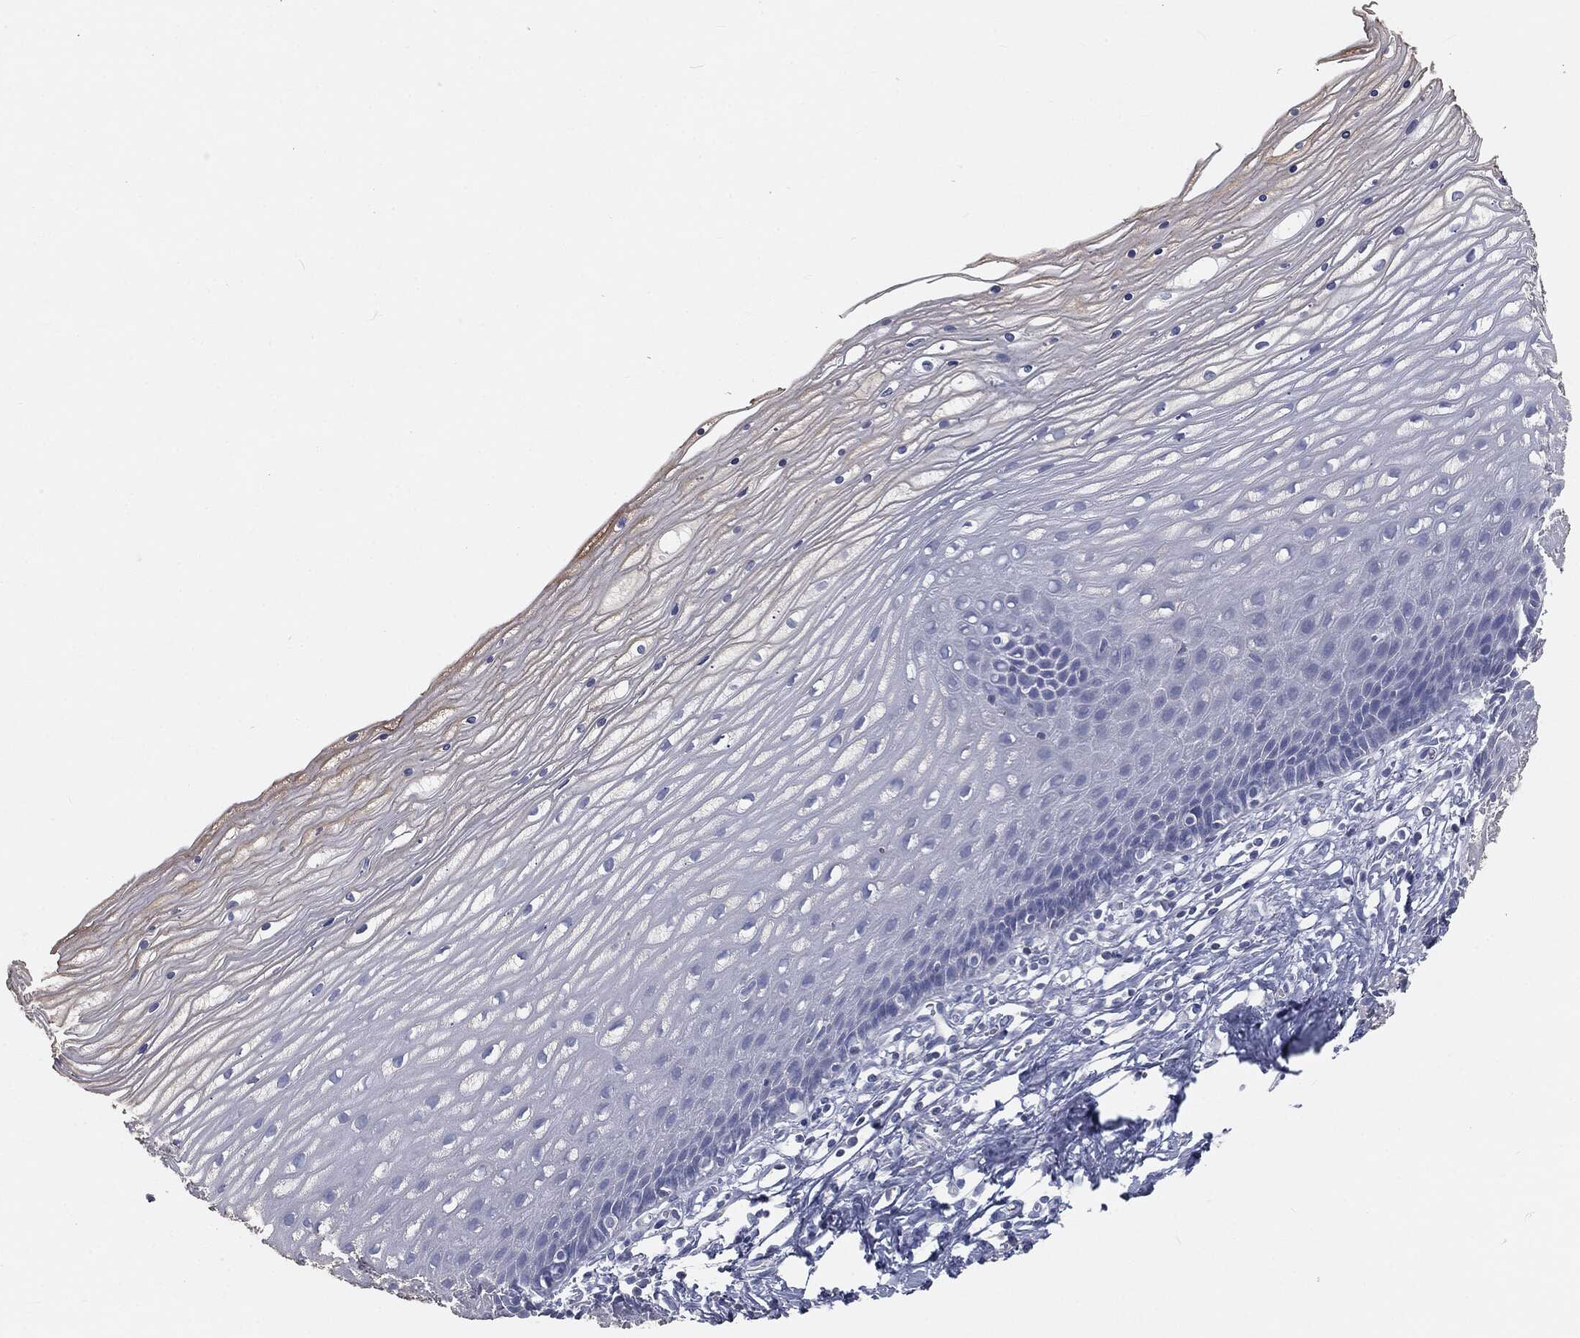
{"staining": {"intensity": "negative", "quantity": "none", "location": "none"}, "tissue": "cervix", "cell_type": "Glandular cells", "image_type": "normal", "snomed": [{"axis": "morphology", "description": "Normal tissue, NOS"}, {"axis": "topography", "description": "Cervix"}], "caption": "Immunohistochemistry image of benign cervix: cervix stained with DAB displays no significant protein positivity in glandular cells.", "gene": "CAV3", "patient": {"sex": "female", "age": 35}}